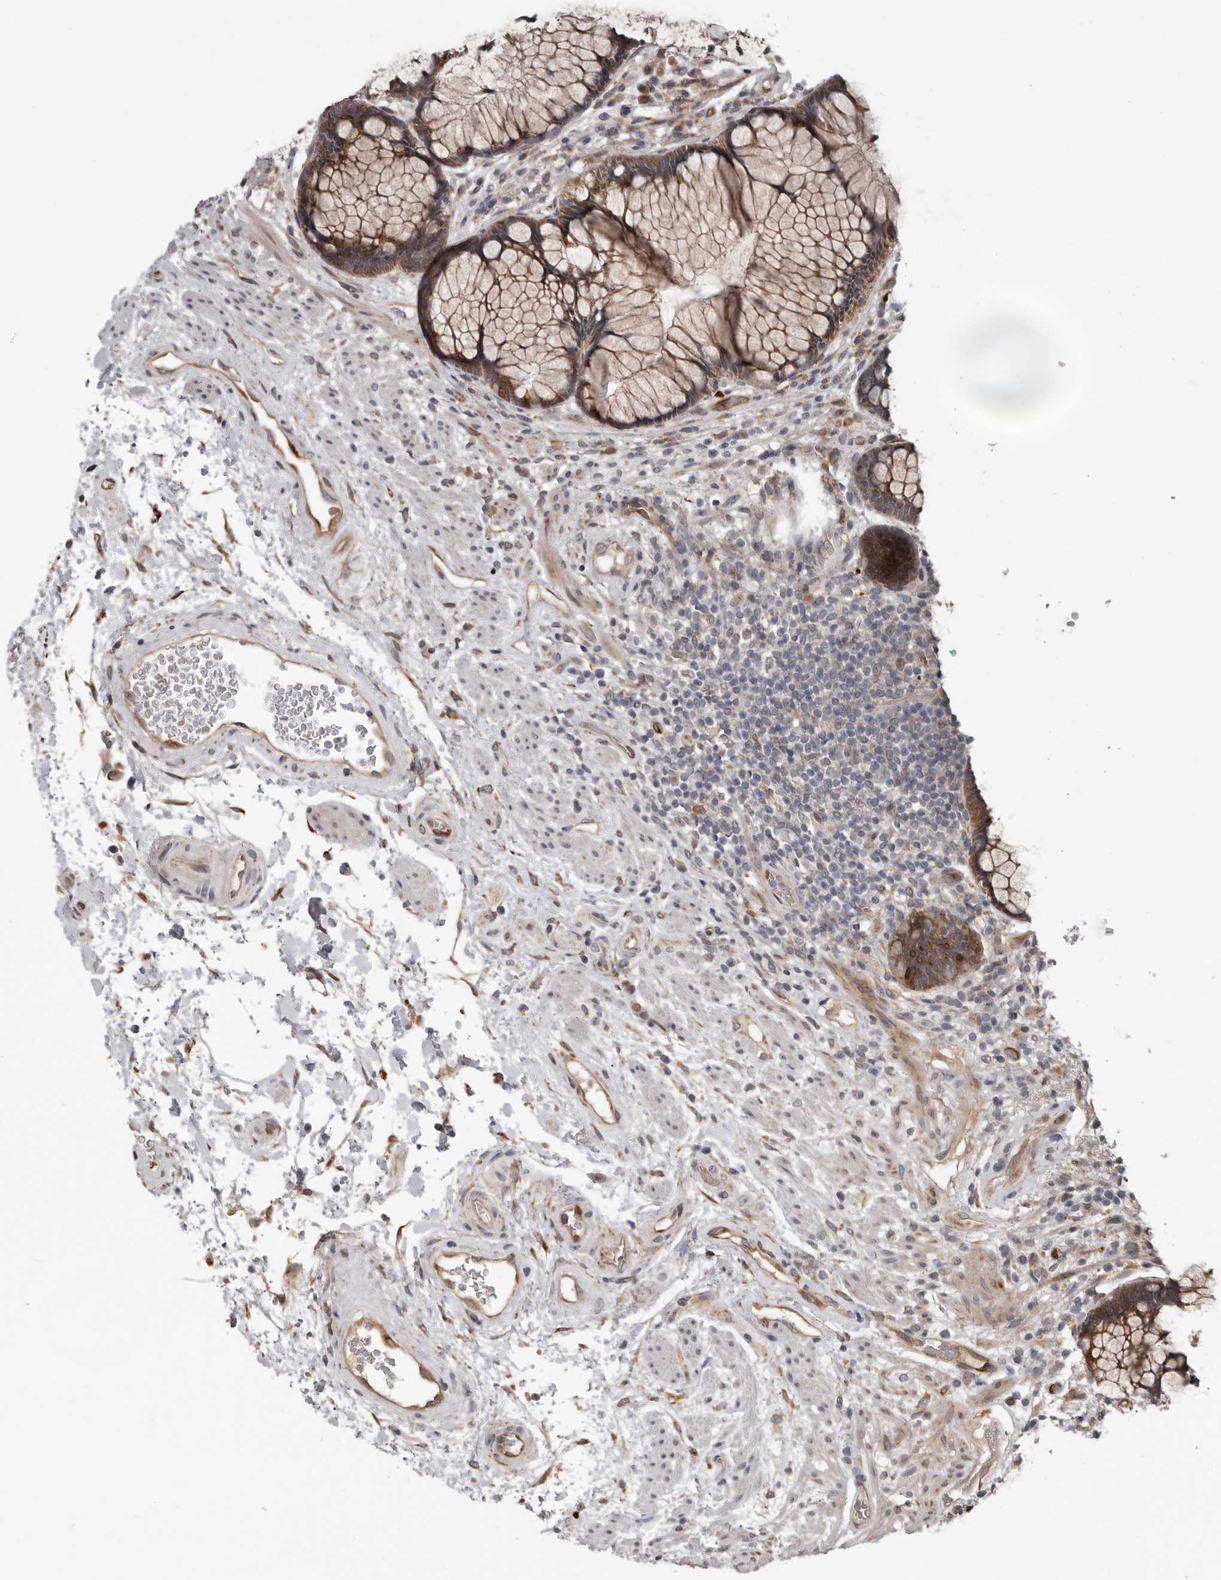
{"staining": {"intensity": "moderate", "quantity": ">75%", "location": "cytoplasmic/membranous,nuclear"}, "tissue": "rectum", "cell_type": "Glandular cells", "image_type": "normal", "snomed": [{"axis": "morphology", "description": "Normal tissue, NOS"}, {"axis": "topography", "description": "Rectum"}], "caption": "High-power microscopy captured an immunohistochemistry histopathology image of unremarkable rectum, revealing moderate cytoplasmic/membranous,nuclear staining in approximately >75% of glandular cells.", "gene": "MTF1", "patient": {"sex": "male", "age": 51}}